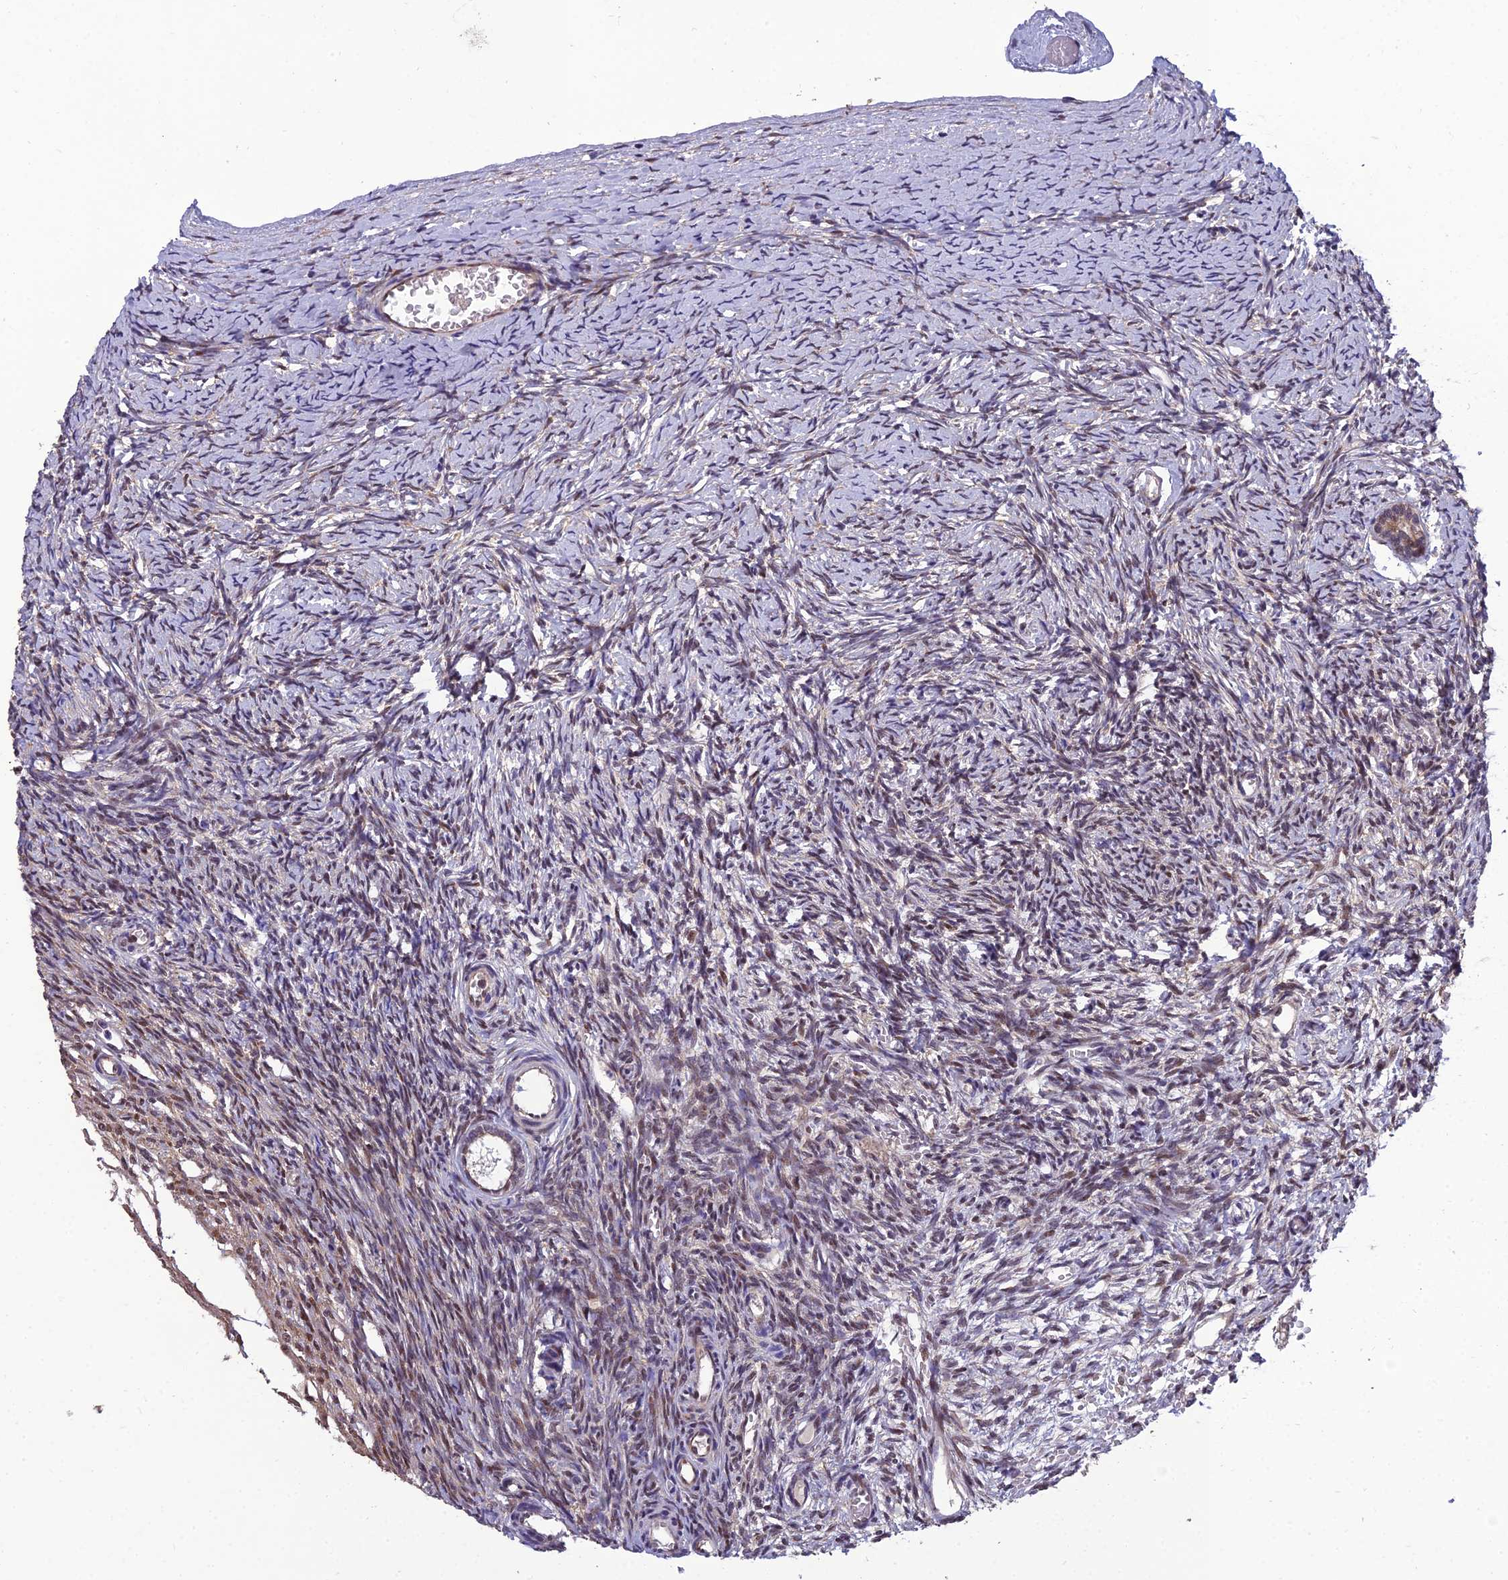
{"staining": {"intensity": "weak", "quantity": ">75%", "location": "cytoplasmic/membranous"}, "tissue": "ovary", "cell_type": "Follicle cells", "image_type": "normal", "snomed": [{"axis": "morphology", "description": "Normal tissue, NOS"}, {"axis": "topography", "description": "Ovary"}], "caption": "Normal ovary exhibits weak cytoplasmic/membranous staining in approximately >75% of follicle cells.", "gene": "GRWD1", "patient": {"sex": "female", "age": 39}}